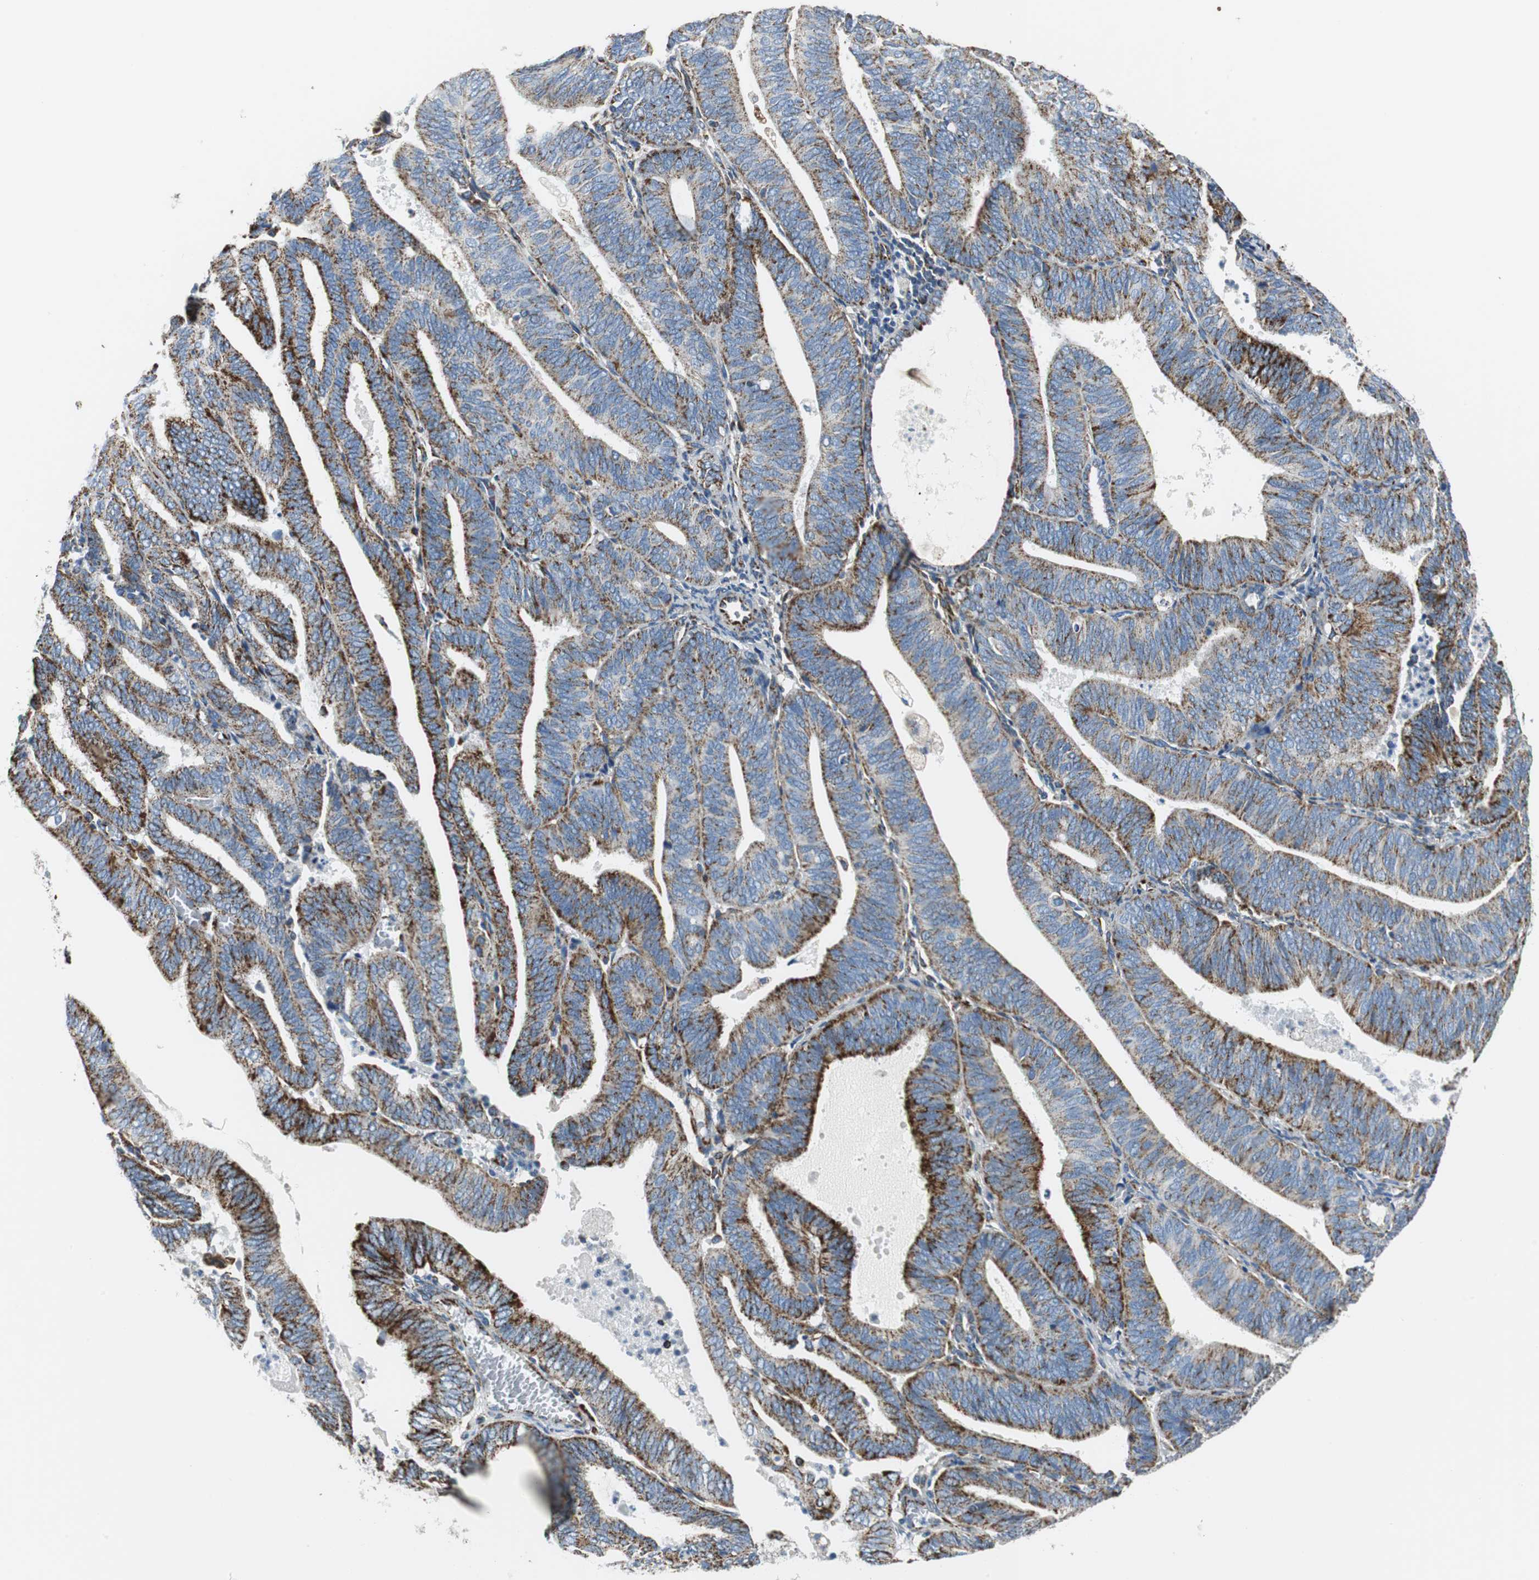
{"staining": {"intensity": "strong", "quantity": ">75%", "location": "cytoplasmic/membranous"}, "tissue": "endometrial cancer", "cell_type": "Tumor cells", "image_type": "cancer", "snomed": [{"axis": "morphology", "description": "Adenocarcinoma, NOS"}, {"axis": "topography", "description": "Uterus"}], "caption": "Endometrial cancer stained for a protein reveals strong cytoplasmic/membranous positivity in tumor cells. (brown staining indicates protein expression, while blue staining denotes nuclei).", "gene": "C1QTNF7", "patient": {"sex": "female", "age": 60}}